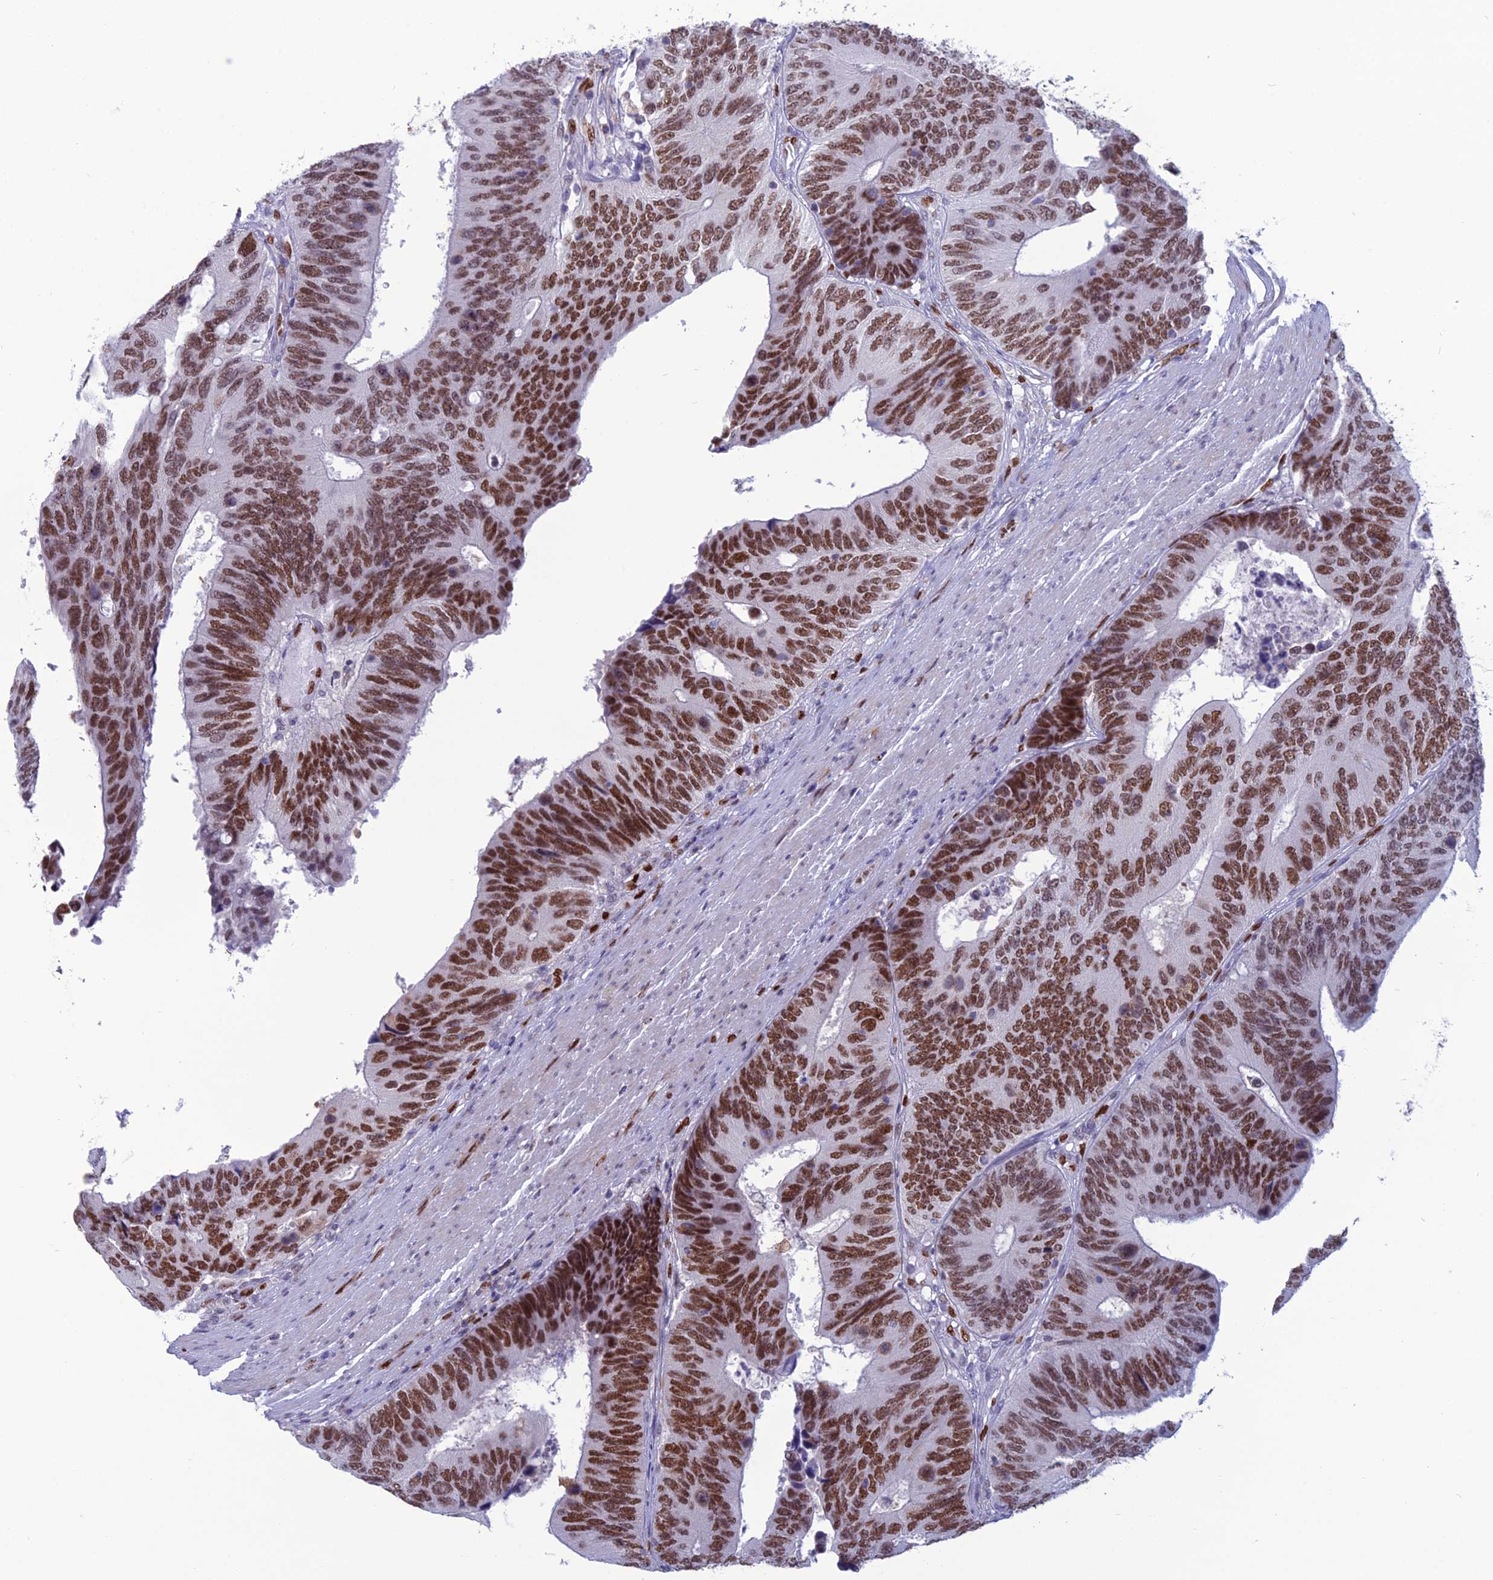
{"staining": {"intensity": "strong", "quantity": ">75%", "location": "nuclear"}, "tissue": "colorectal cancer", "cell_type": "Tumor cells", "image_type": "cancer", "snomed": [{"axis": "morphology", "description": "Adenocarcinoma, NOS"}, {"axis": "topography", "description": "Colon"}], "caption": "Human colorectal cancer (adenocarcinoma) stained with a protein marker demonstrates strong staining in tumor cells.", "gene": "NOL4L", "patient": {"sex": "male", "age": 87}}